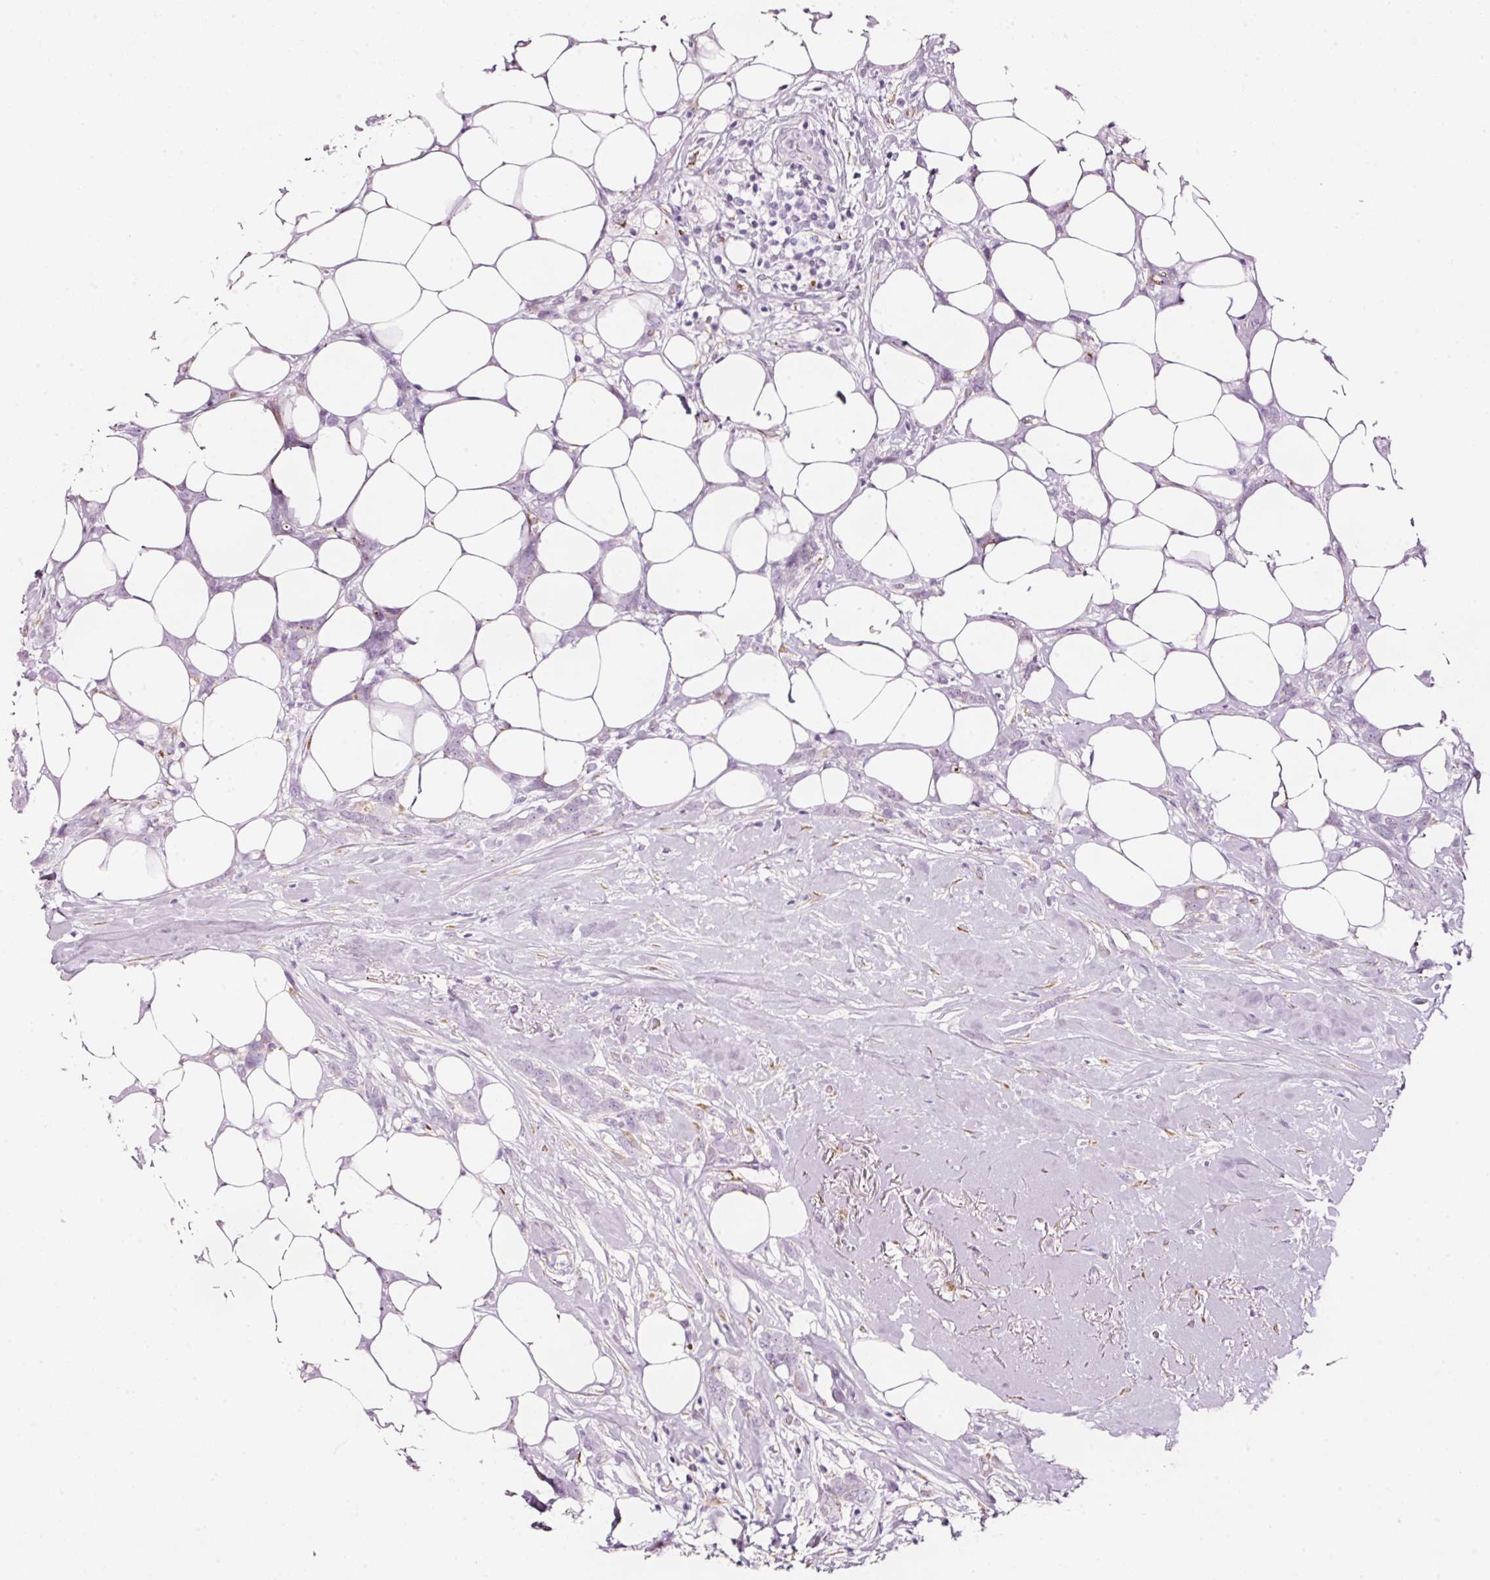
{"staining": {"intensity": "negative", "quantity": "none", "location": "none"}, "tissue": "breast cancer", "cell_type": "Tumor cells", "image_type": "cancer", "snomed": [{"axis": "morphology", "description": "Duct carcinoma"}, {"axis": "topography", "description": "Breast"}], "caption": "Immunohistochemistry (IHC) image of neoplastic tissue: breast cancer (infiltrating ductal carcinoma) stained with DAB (3,3'-diaminobenzidine) shows no significant protein staining in tumor cells.", "gene": "SDF4", "patient": {"sex": "female", "age": 80}}